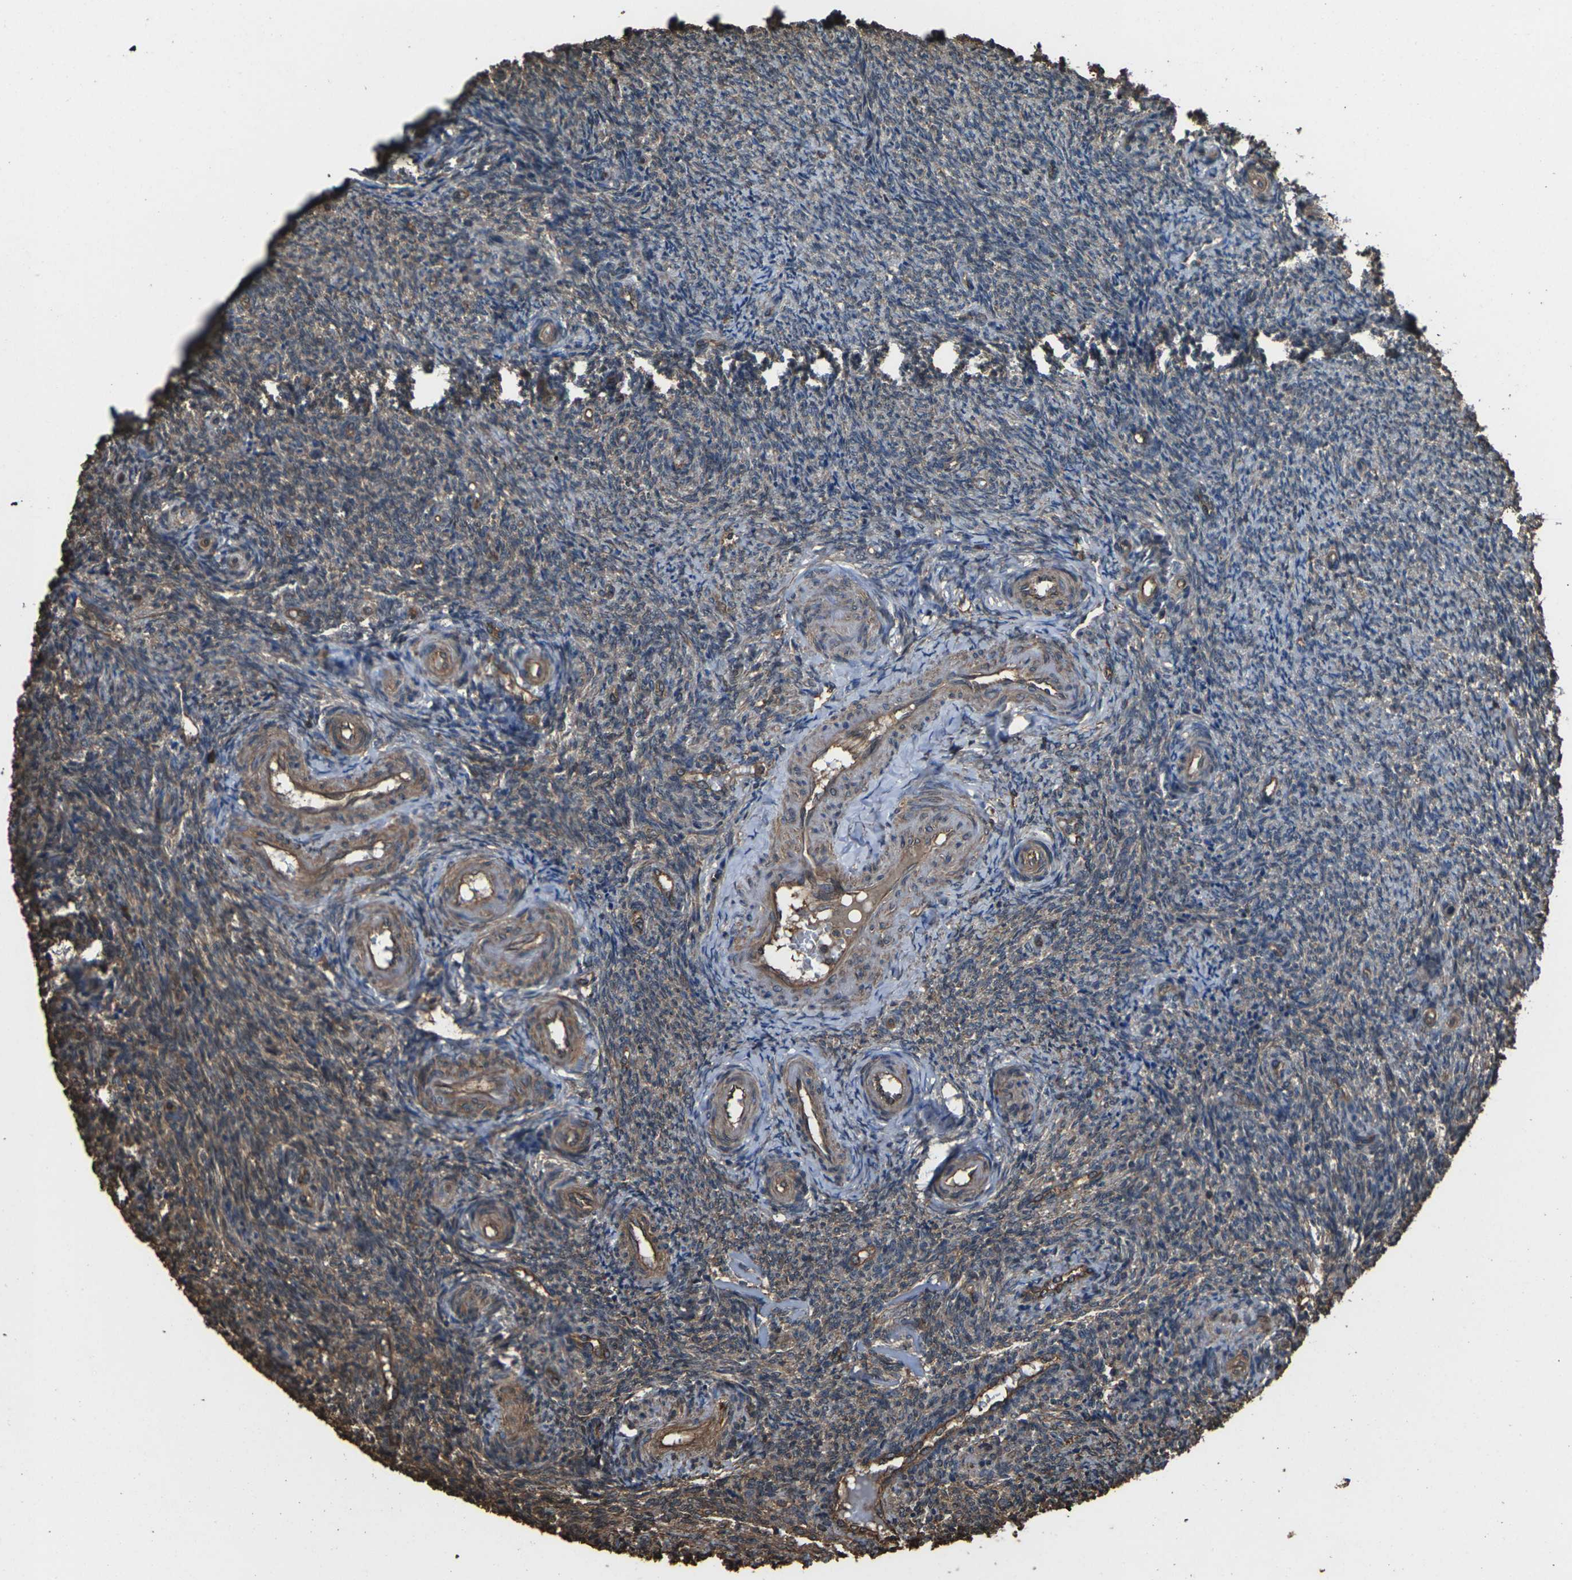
{"staining": {"intensity": "moderate", "quantity": "25%-75%", "location": "cytoplasmic/membranous"}, "tissue": "ovary", "cell_type": "Ovarian stroma cells", "image_type": "normal", "snomed": [{"axis": "morphology", "description": "Normal tissue, NOS"}, {"axis": "topography", "description": "Ovary"}], "caption": "Ovary stained with immunohistochemistry exhibits moderate cytoplasmic/membranous expression in approximately 25%-75% of ovarian stroma cells.", "gene": "DHPS", "patient": {"sex": "female", "age": 41}}